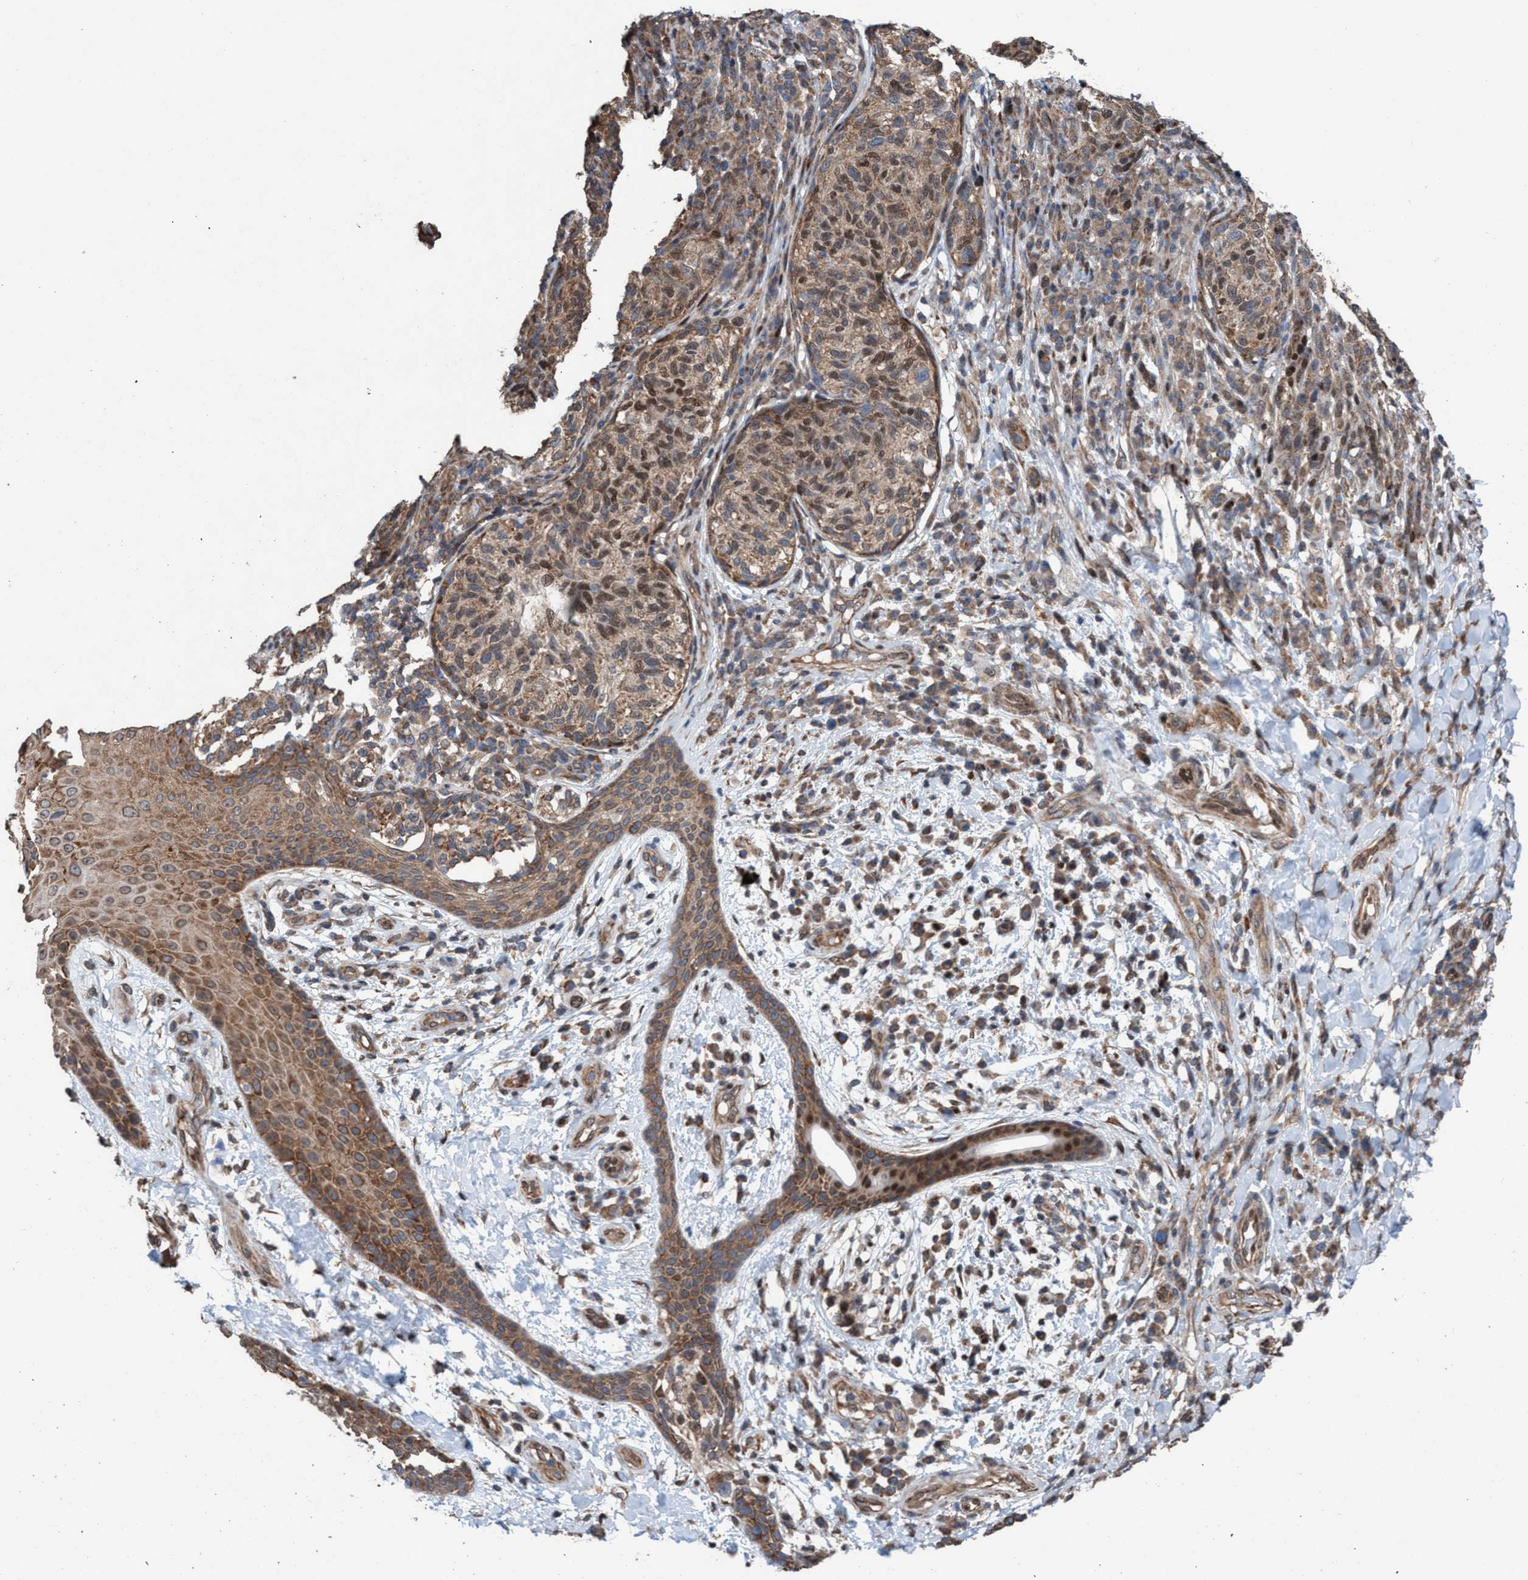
{"staining": {"intensity": "moderate", "quantity": ">75%", "location": "cytoplasmic/membranous,nuclear"}, "tissue": "melanoma", "cell_type": "Tumor cells", "image_type": "cancer", "snomed": [{"axis": "morphology", "description": "Malignant melanoma, NOS"}, {"axis": "topography", "description": "Skin"}], "caption": "An immunohistochemistry micrograph of neoplastic tissue is shown. Protein staining in brown shows moderate cytoplasmic/membranous and nuclear positivity in melanoma within tumor cells. (DAB IHC, brown staining for protein, blue staining for nuclei).", "gene": "METAP2", "patient": {"sex": "female", "age": 73}}